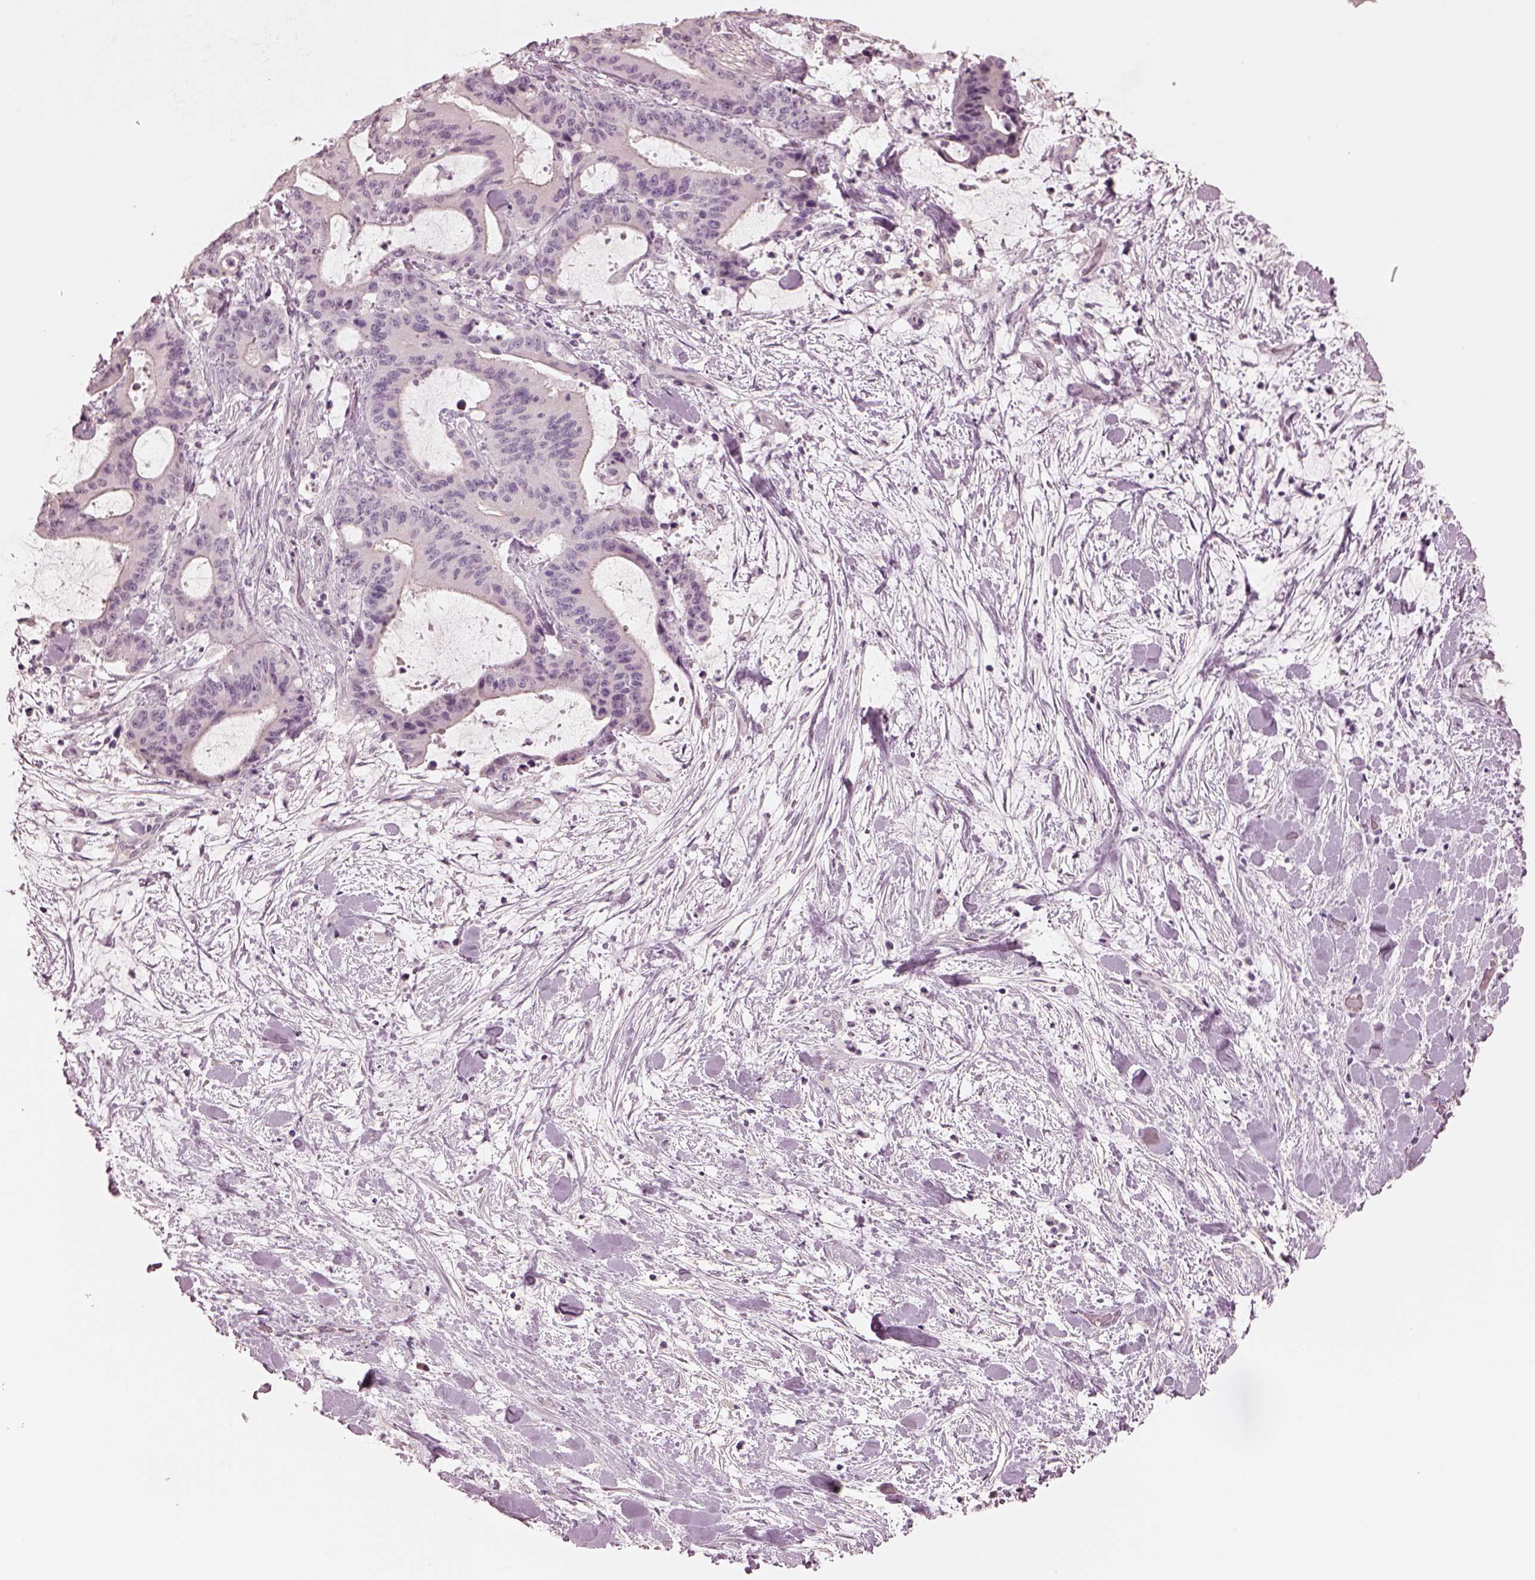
{"staining": {"intensity": "negative", "quantity": "none", "location": "none"}, "tissue": "liver cancer", "cell_type": "Tumor cells", "image_type": "cancer", "snomed": [{"axis": "morphology", "description": "Cholangiocarcinoma"}, {"axis": "topography", "description": "Liver"}], "caption": "High power microscopy histopathology image of an immunohistochemistry (IHC) micrograph of liver cholangiocarcinoma, revealing no significant staining in tumor cells. (DAB immunohistochemistry visualized using brightfield microscopy, high magnification).", "gene": "OPTC", "patient": {"sex": "female", "age": 73}}